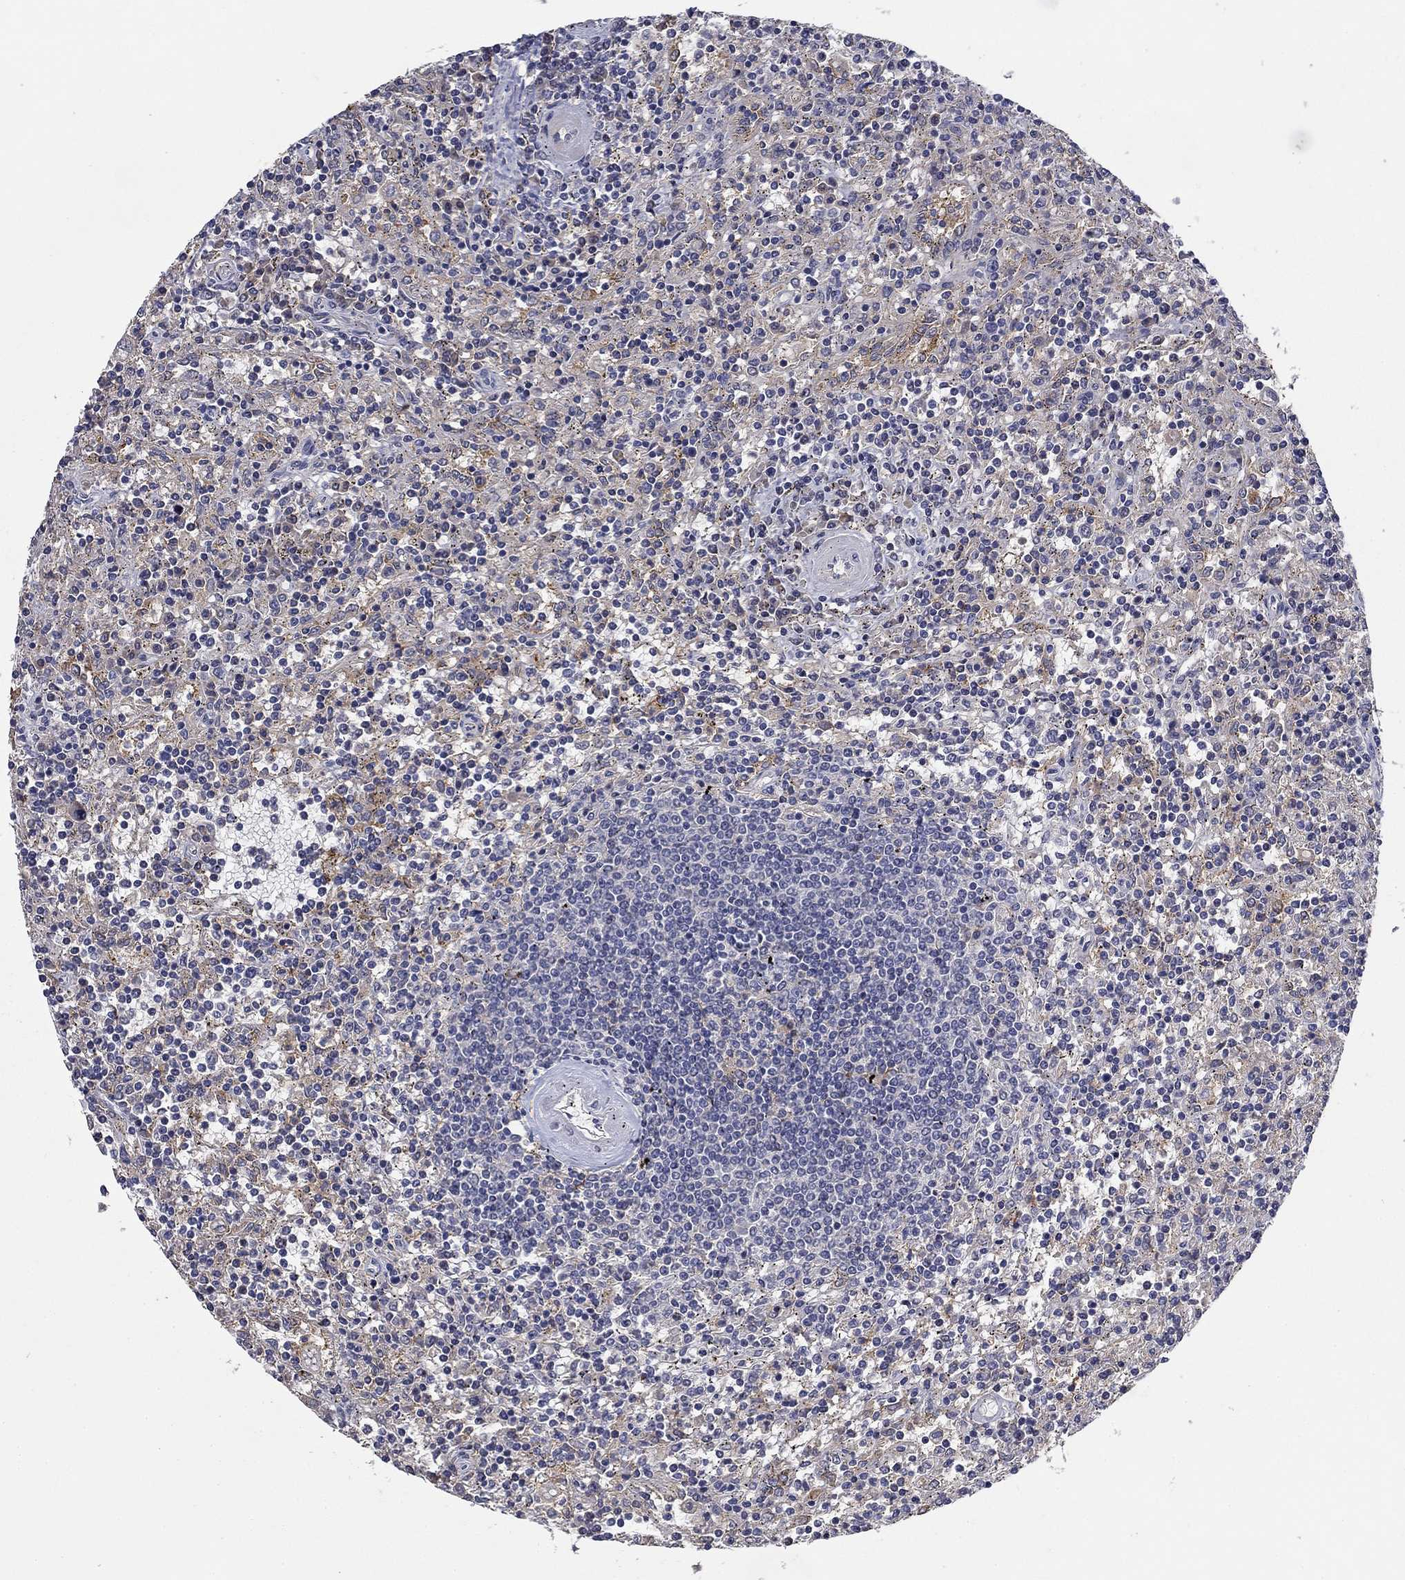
{"staining": {"intensity": "negative", "quantity": "none", "location": "none"}, "tissue": "lymphoma", "cell_type": "Tumor cells", "image_type": "cancer", "snomed": [{"axis": "morphology", "description": "Malignant lymphoma, non-Hodgkin's type, Low grade"}, {"axis": "topography", "description": "Spleen"}], "caption": "IHC micrograph of human malignant lymphoma, non-Hodgkin's type (low-grade) stained for a protein (brown), which demonstrates no positivity in tumor cells. Nuclei are stained in blue.", "gene": "CD274", "patient": {"sex": "male", "age": 62}}